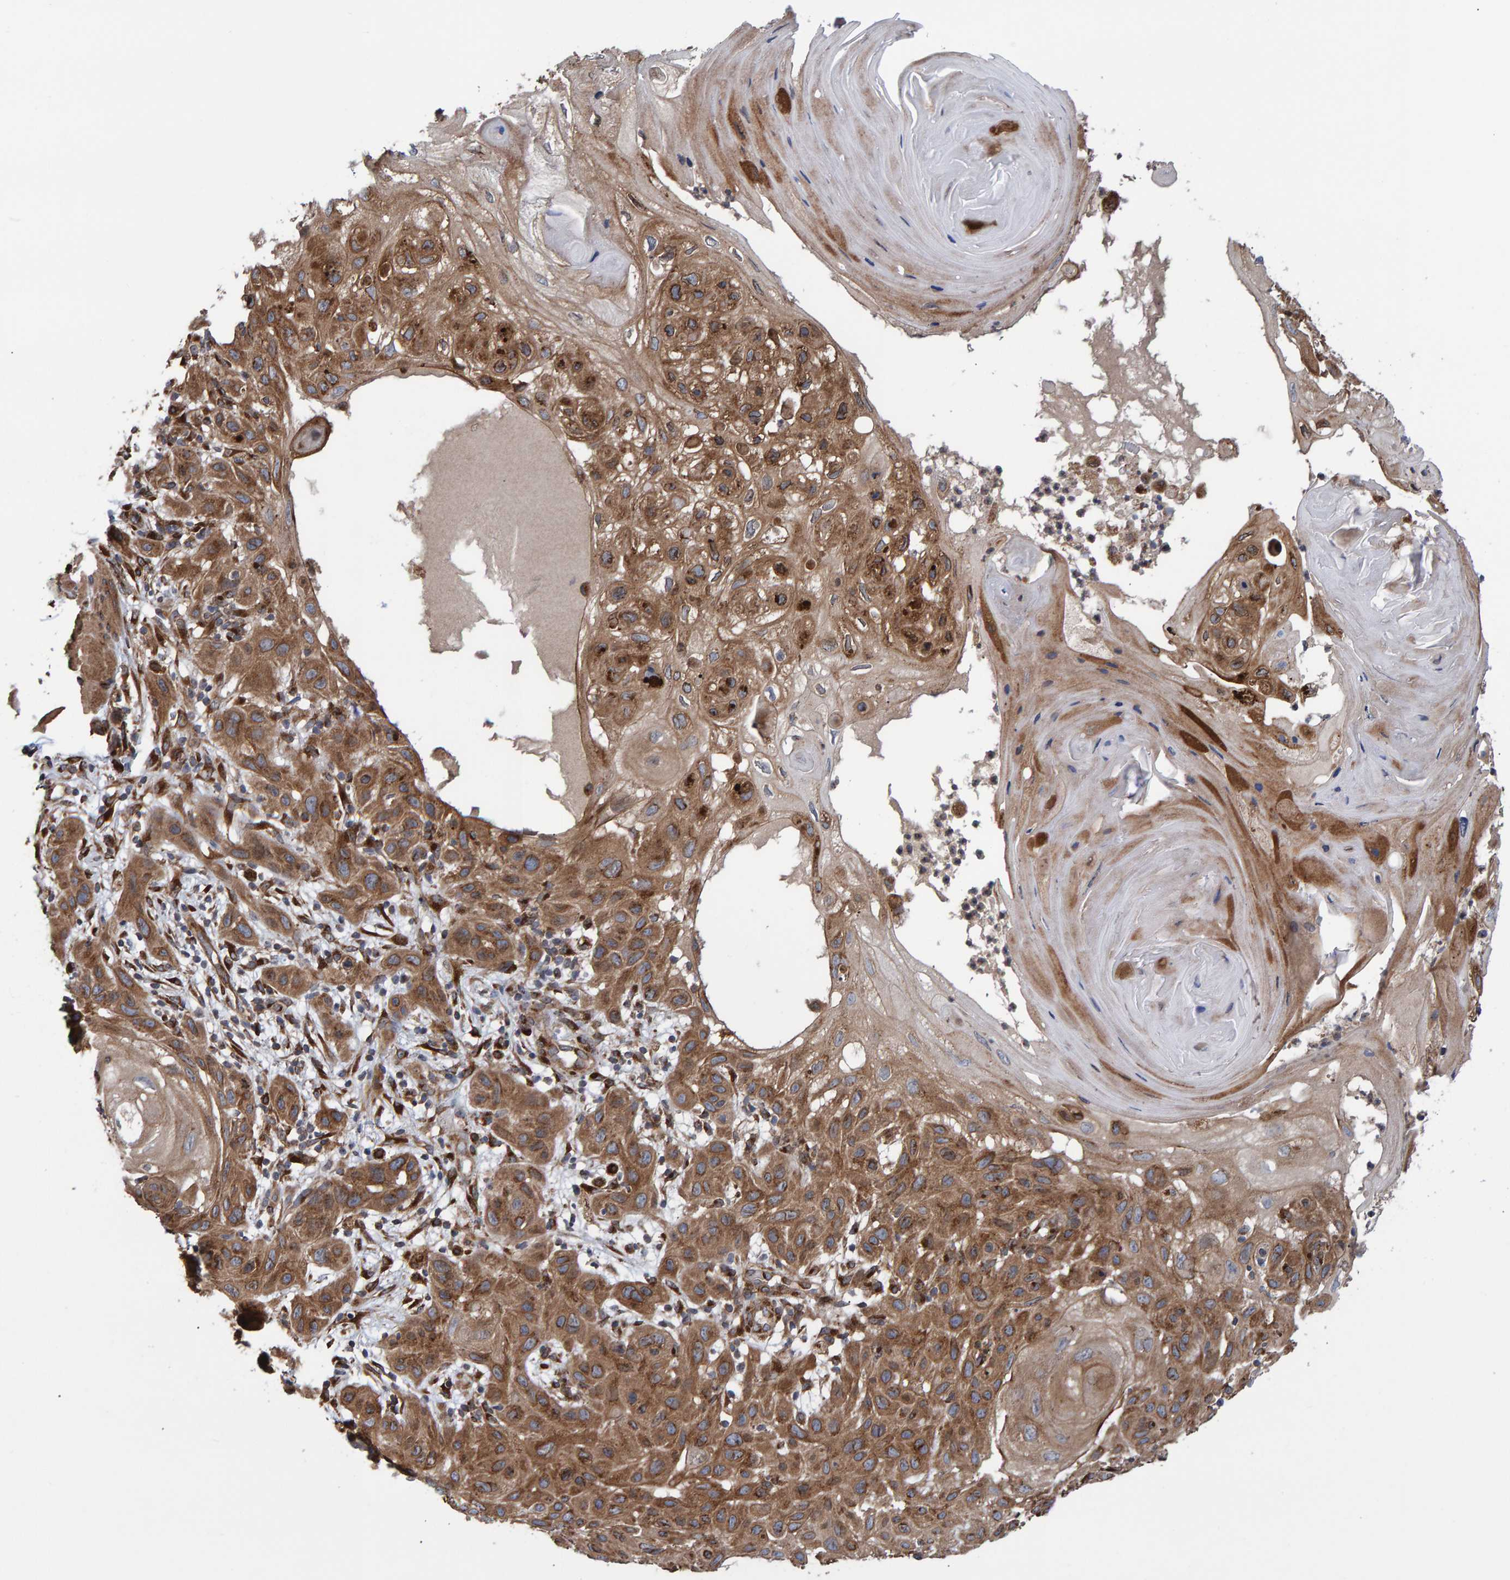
{"staining": {"intensity": "moderate", "quantity": ">75%", "location": "cytoplasmic/membranous"}, "tissue": "skin cancer", "cell_type": "Tumor cells", "image_type": "cancer", "snomed": [{"axis": "morphology", "description": "Squamous cell carcinoma, NOS"}, {"axis": "topography", "description": "Skin"}], "caption": "Immunohistochemical staining of skin cancer (squamous cell carcinoma) demonstrates moderate cytoplasmic/membranous protein staining in about >75% of tumor cells.", "gene": "FAM117A", "patient": {"sex": "female", "age": 96}}